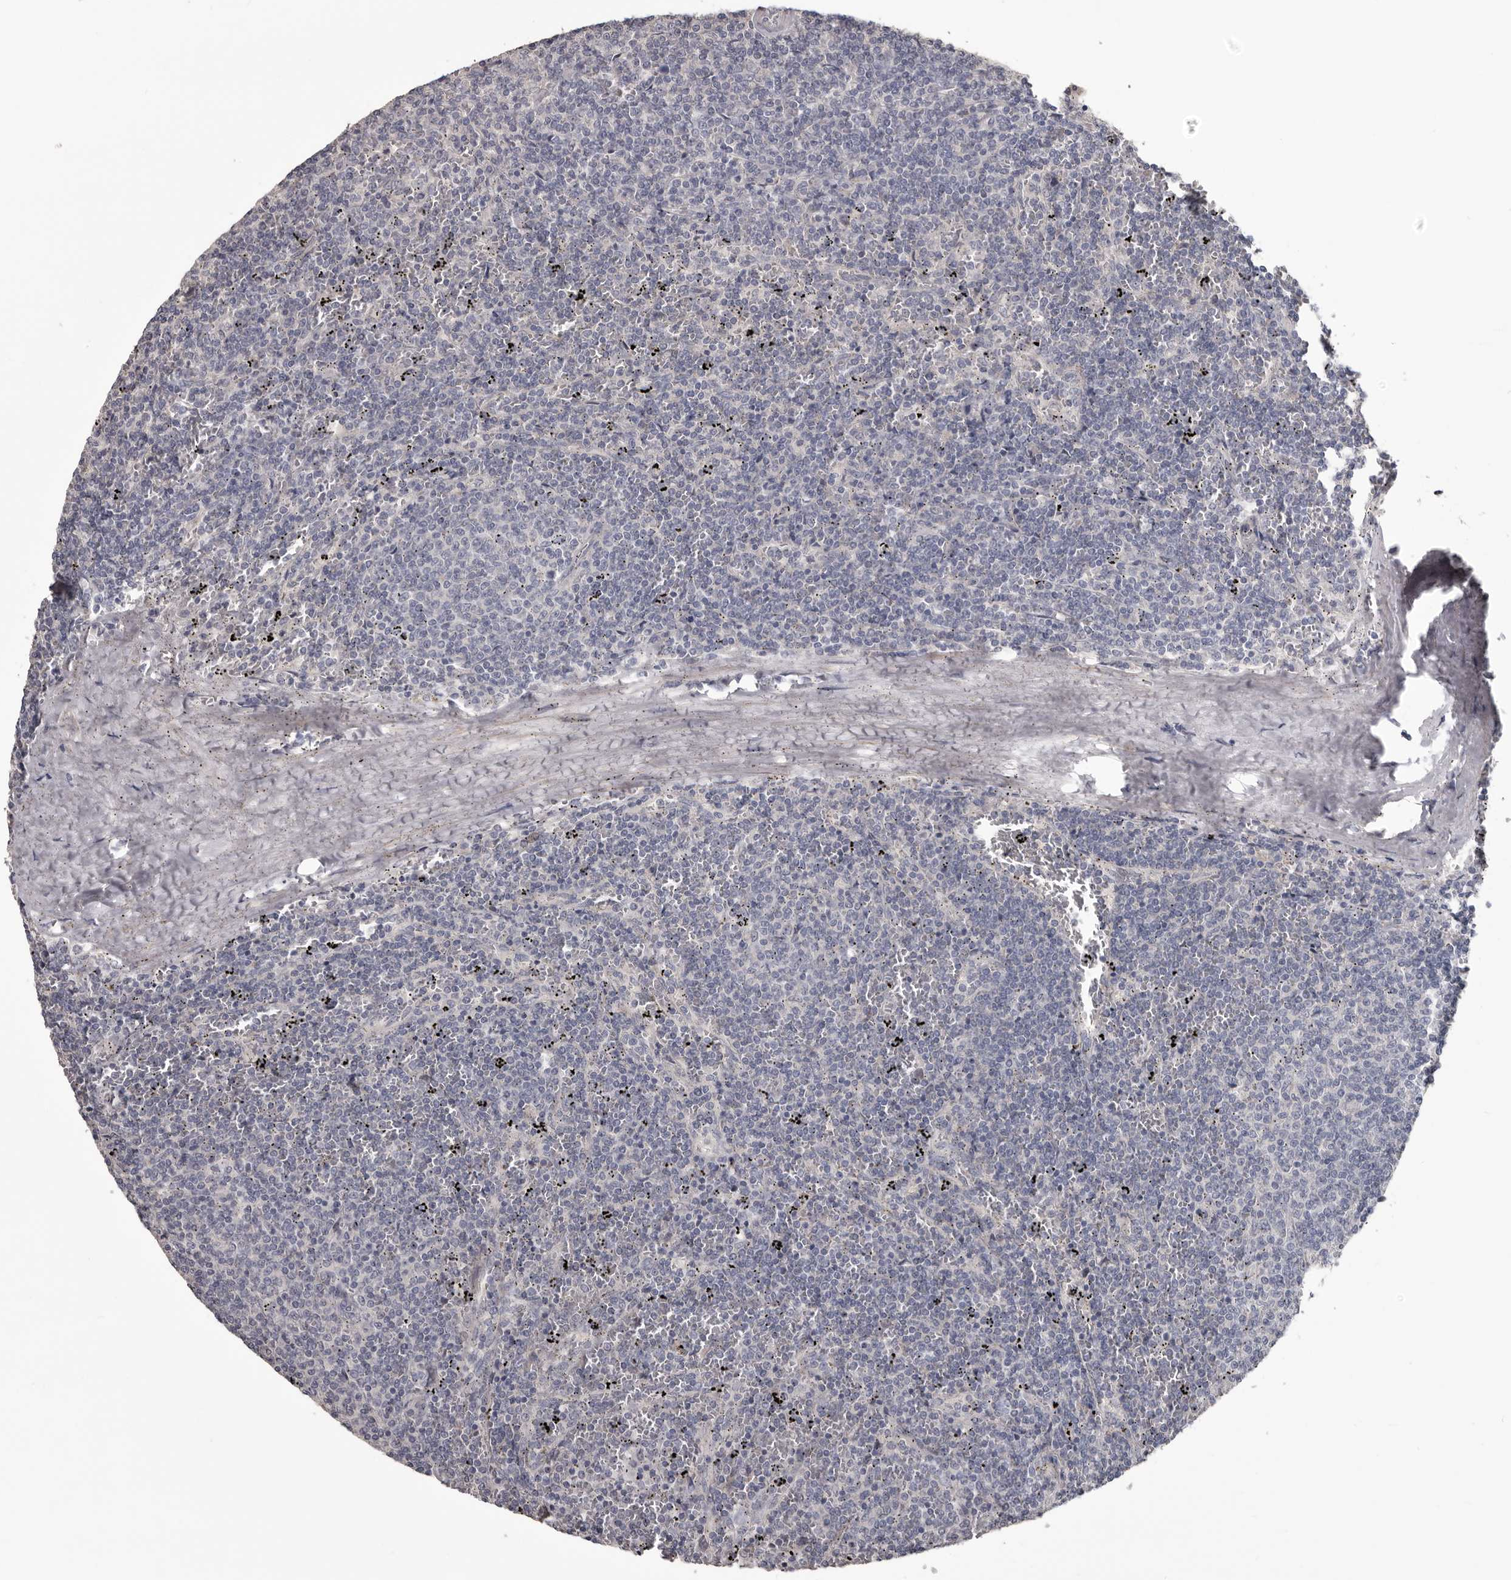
{"staining": {"intensity": "negative", "quantity": "none", "location": "none"}, "tissue": "lymphoma", "cell_type": "Tumor cells", "image_type": "cancer", "snomed": [{"axis": "morphology", "description": "Malignant lymphoma, non-Hodgkin's type, Low grade"}, {"axis": "topography", "description": "Spleen"}], "caption": "Immunohistochemical staining of human malignant lymphoma, non-Hodgkin's type (low-grade) exhibits no significant staining in tumor cells. (Brightfield microscopy of DAB immunohistochemistry at high magnification).", "gene": "LPAR6", "patient": {"sex": "female", "age": 50}}